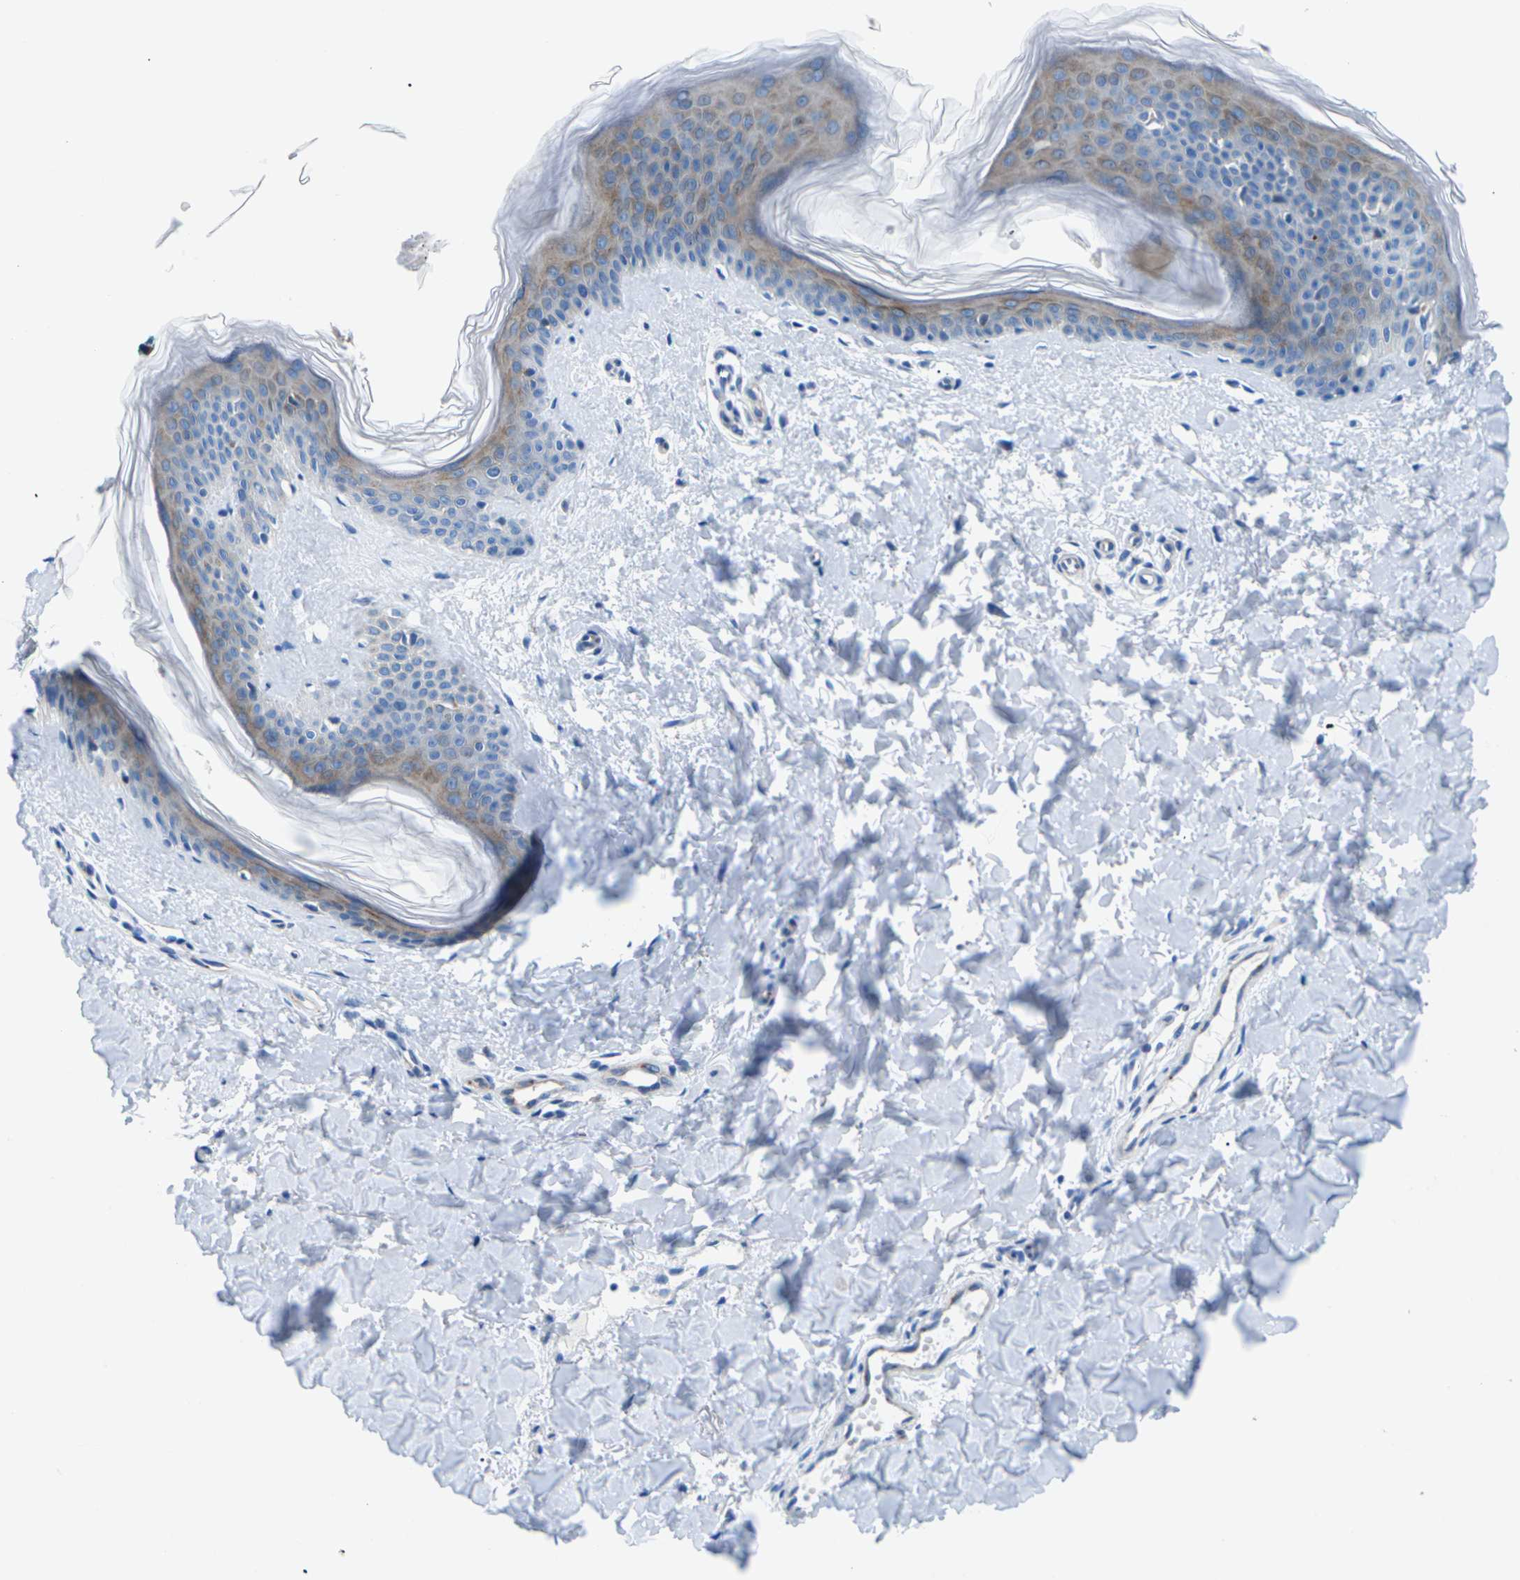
{"staining": {"intensity": "negative", "quantity": "none", "location": "none"}, "tissue": "skin", "cell_type": "Fibroblasts", "image_type": "normal", "snomed": [{"axis": "morphology", "description": "Normal tissue, NOS"}, {"axis": "topography", "description": "Skin"}], "caption": "IHC of unremarkable human skin demonstrates no positivity in fibroblasts.", "gene": "SYNGR2", "patient": {"sex": "female", "age": 41}}